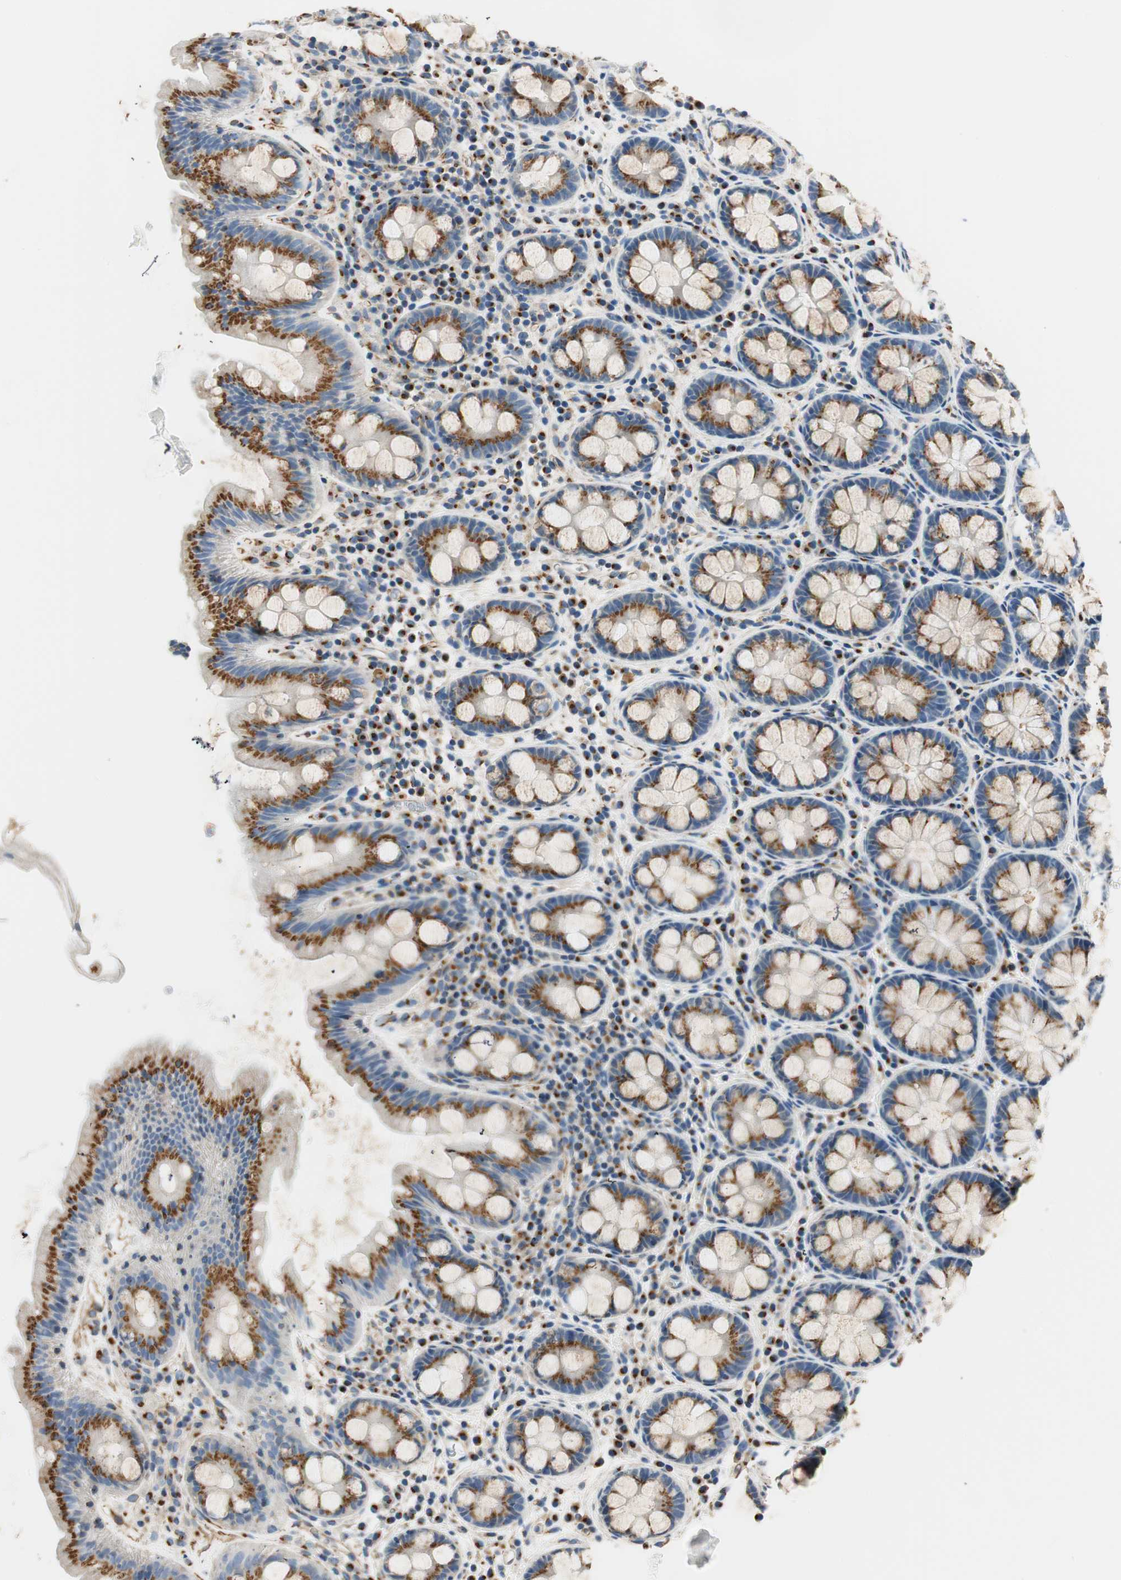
{"staining": {"intensity": "strong", "quantity": ">75%", "location": "cytoplasmic/membranous"}, "tissue": "colon", "cell_type": "Endothelial cells", "image_type": "normal", "snomed": [{"axis": "morphology", "description": "Normal tissue, NOS"}, {"axis": "topography", "description": "Colon"}], "caption": "Immunohistochemical staining of benign human colon shows high levels of strong cytoplasmic/membranous staining in about >75% of endothelial cells. (brown staining indicates protein expression, while blue staining denotes nuclei).", "gene": "TMF1", "patient": {"sex": "female", "age": 80}}